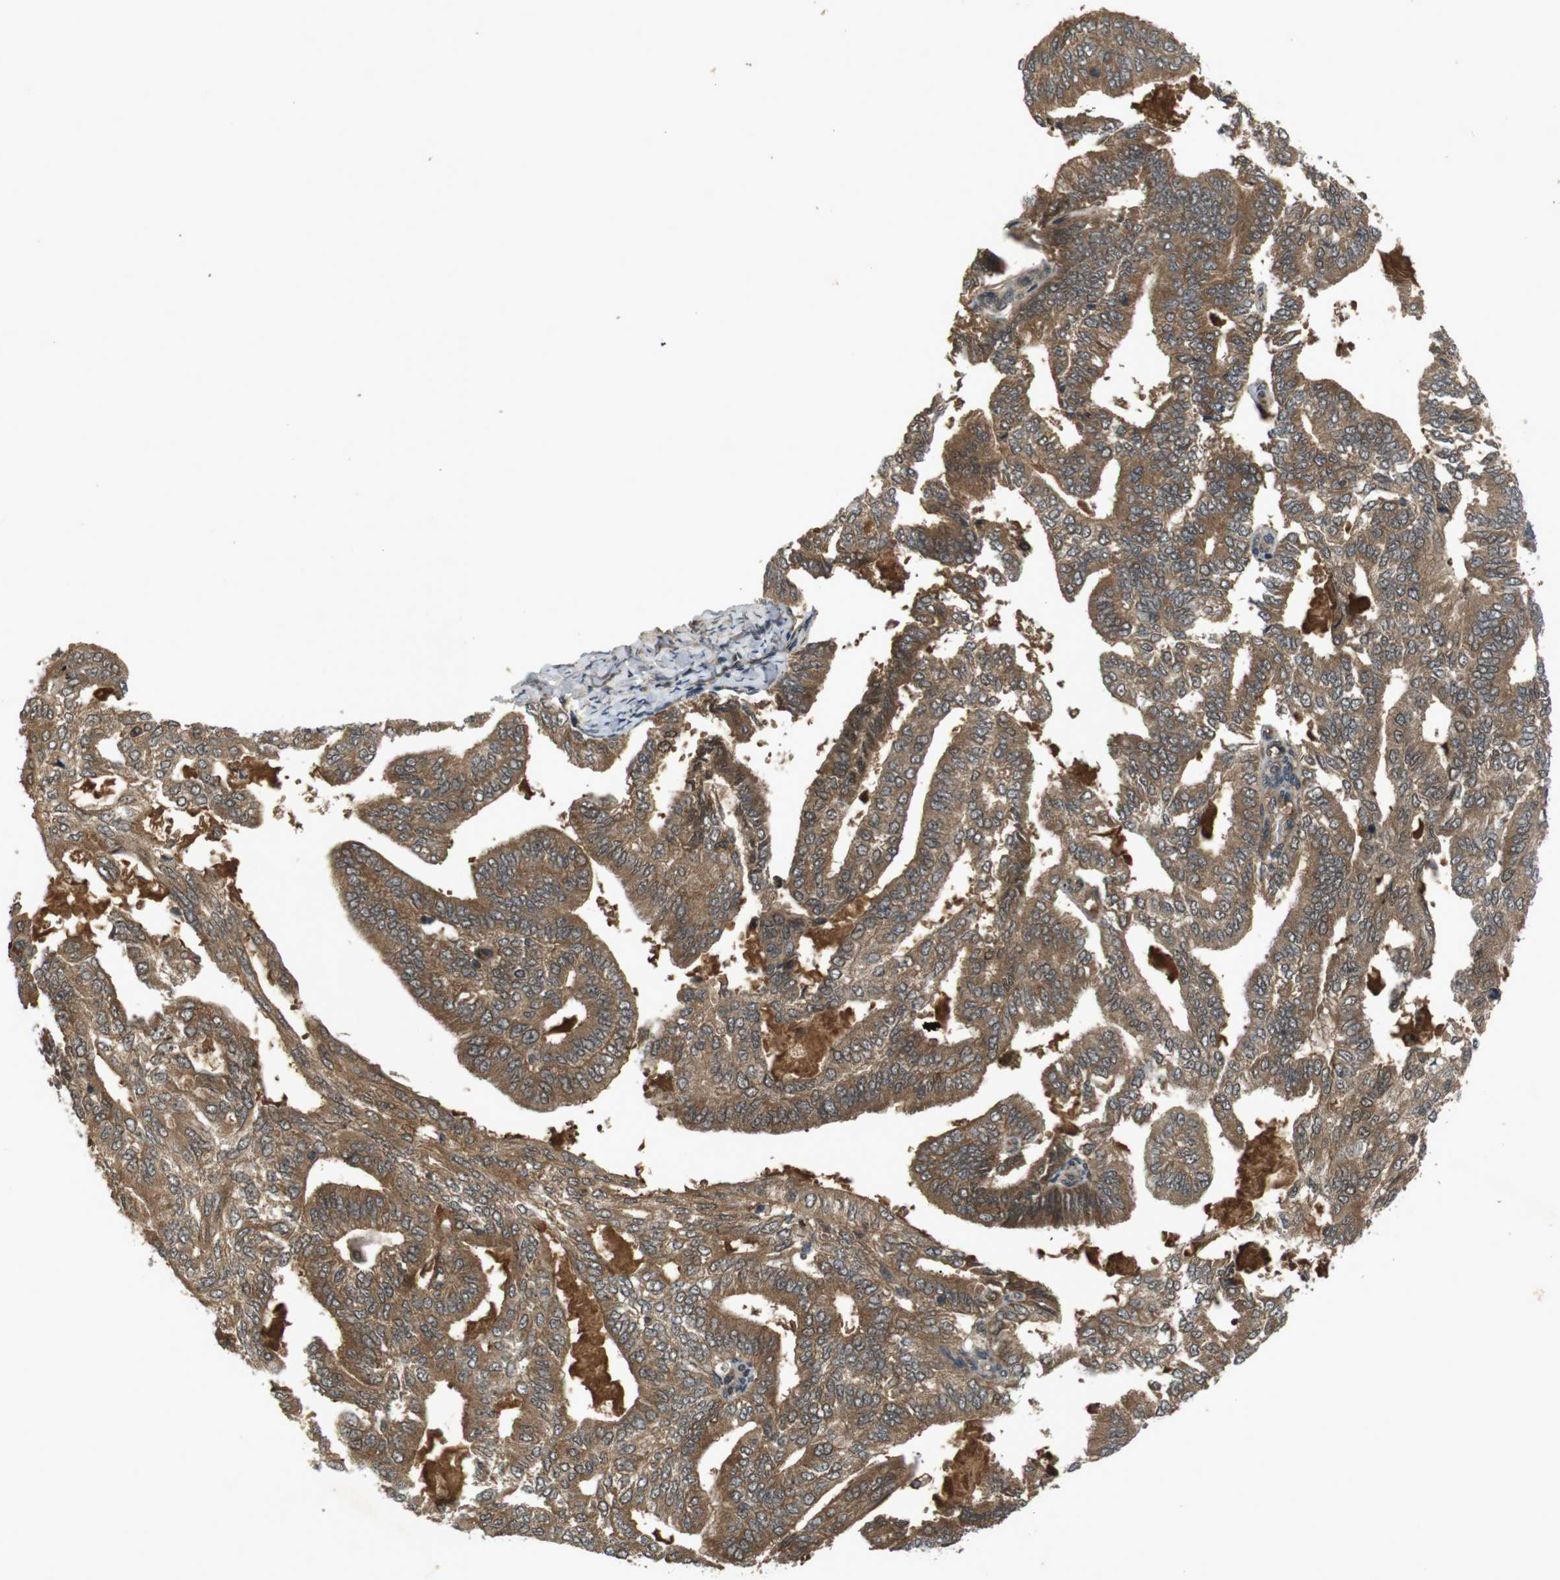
{"staining": {"intensity": "moderate", "quantity": ">75%", "location": "cytoplasmic/membranous"}, "tissue": "endometrial cancer", "cell_type": "Tumor cells", "image_type": "cancer", "snomed": [{"axis": "morphology", "description": "Adenocarcinoma, NOS"}, {"axis": "topography", "description": "Endometrium"}], "caption": "Immunohistochemistry (IHC) (DAB (3,3'-diaminobenzidine)) staining of endometrial cancer displays moderate cytoplasmic/membranous protein positivity in approximately >75% of tumor cells. Immunohistochemistry stains the protein of interest in brown and the nuclei are stained blue.", "gene": "NFKBIE", "patient": {"sex": "female", "age": 58}}